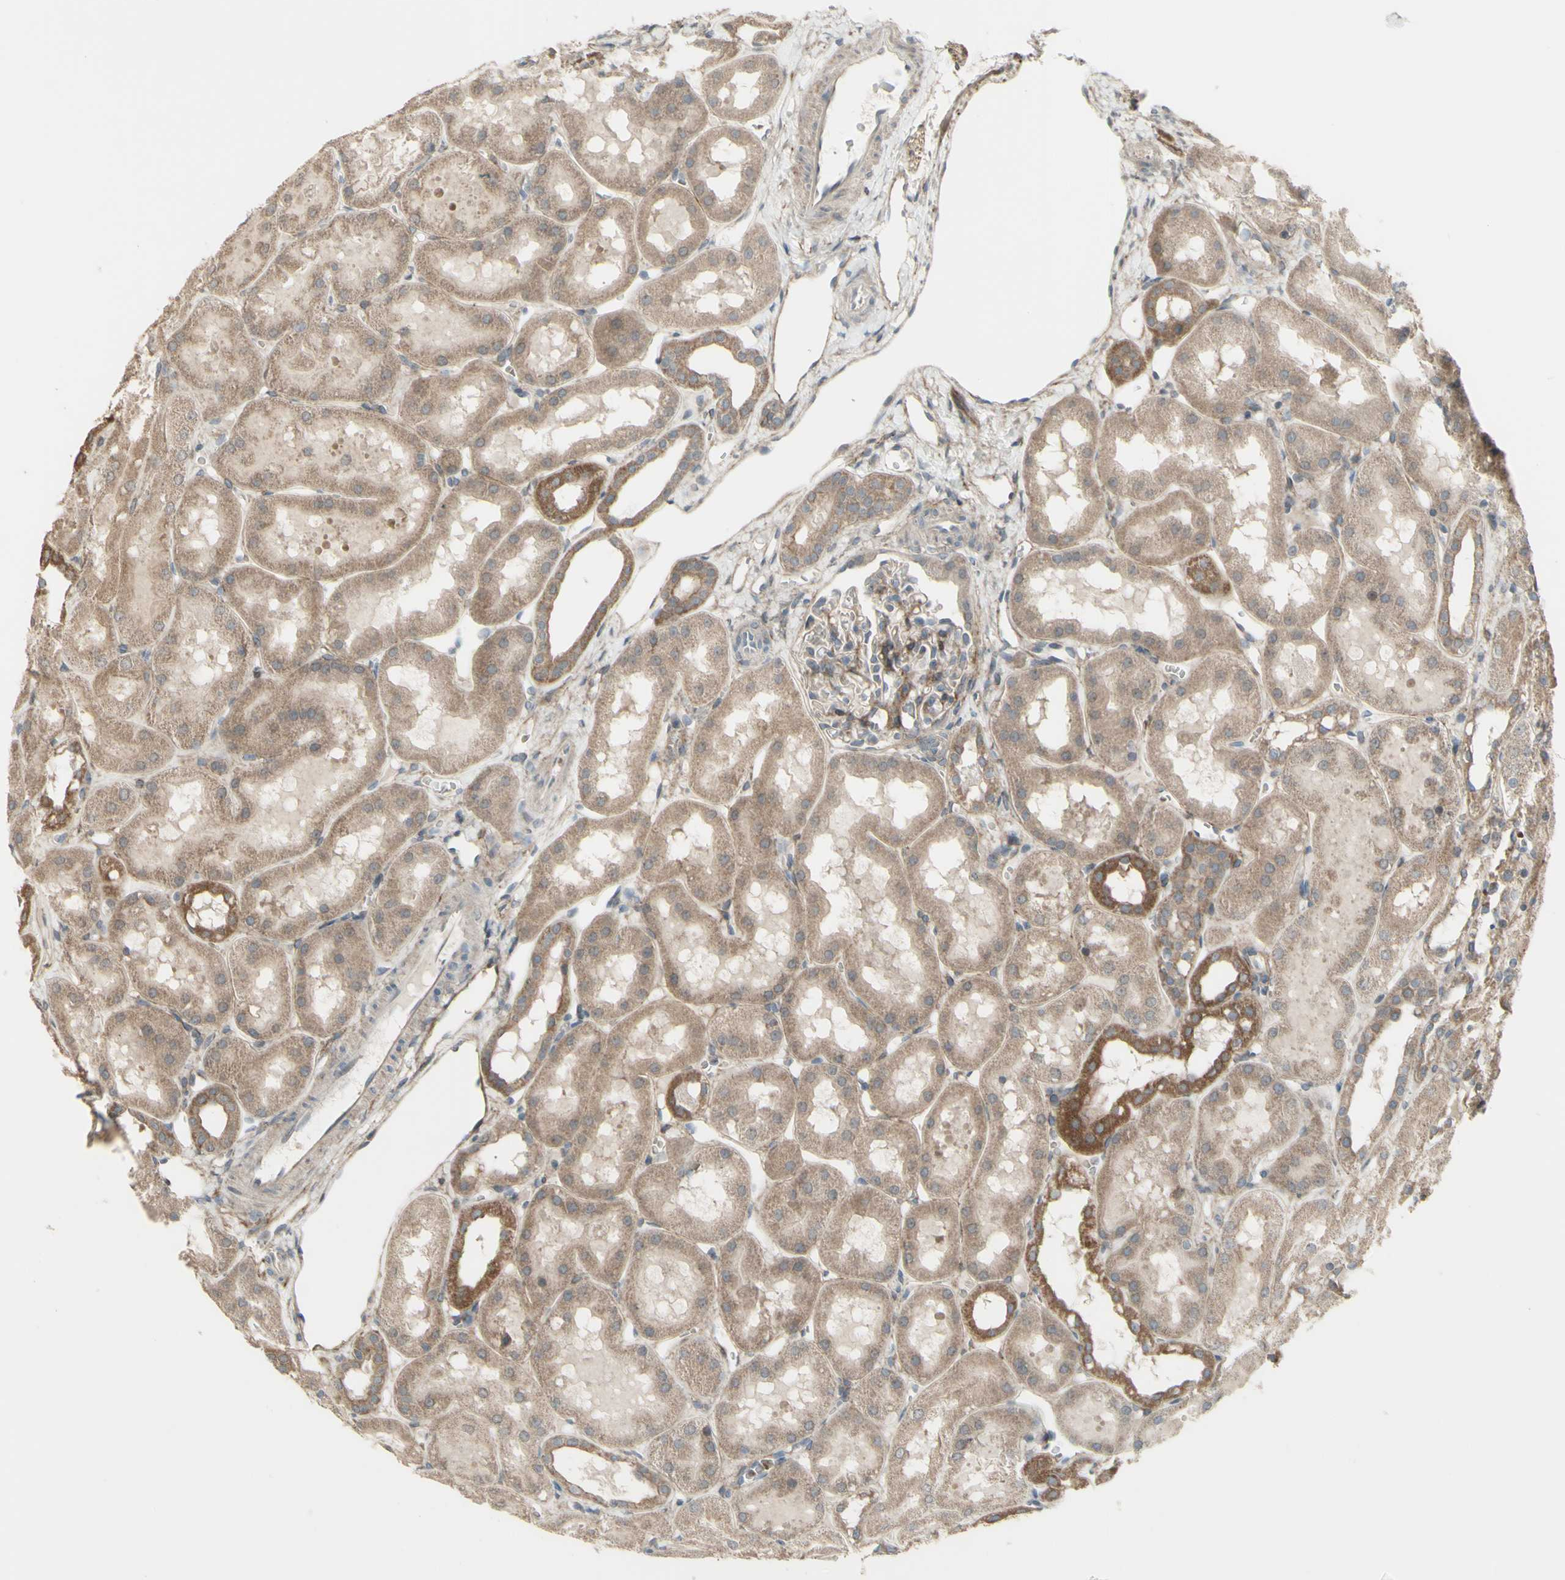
{"staining": {"intensity": "moderate", "quantity": "<25%", "location": "cytoplasmic/membranous"}, "tissue": "kidney", "cell_type": "Cells in glomeruli", "image_type": "normal", "snomed": [{"axis": "morphology", "description": "Normal tissue, NOS"}, {"axis": "topography", "description": "Kidney"}, {"axis": "topography", "description": "Urinary bladder"}], "caption": "High-magnification brightfield microscopy of benign kidney stained with DAB (brown) and counterstained with hematoxylin (blue). cells in glomeruli exhibit moderate cytoplasmic/membranous expression is present in approximately<25% of cells. (Stains: DAB (3,3'-diaminobenzidine) in brown, nuclei in blue, Microscopy: brightfield microscopy at high magnification).", "gene": "GRAMD1B", "patient": {"sex": "male", "age": 16}}